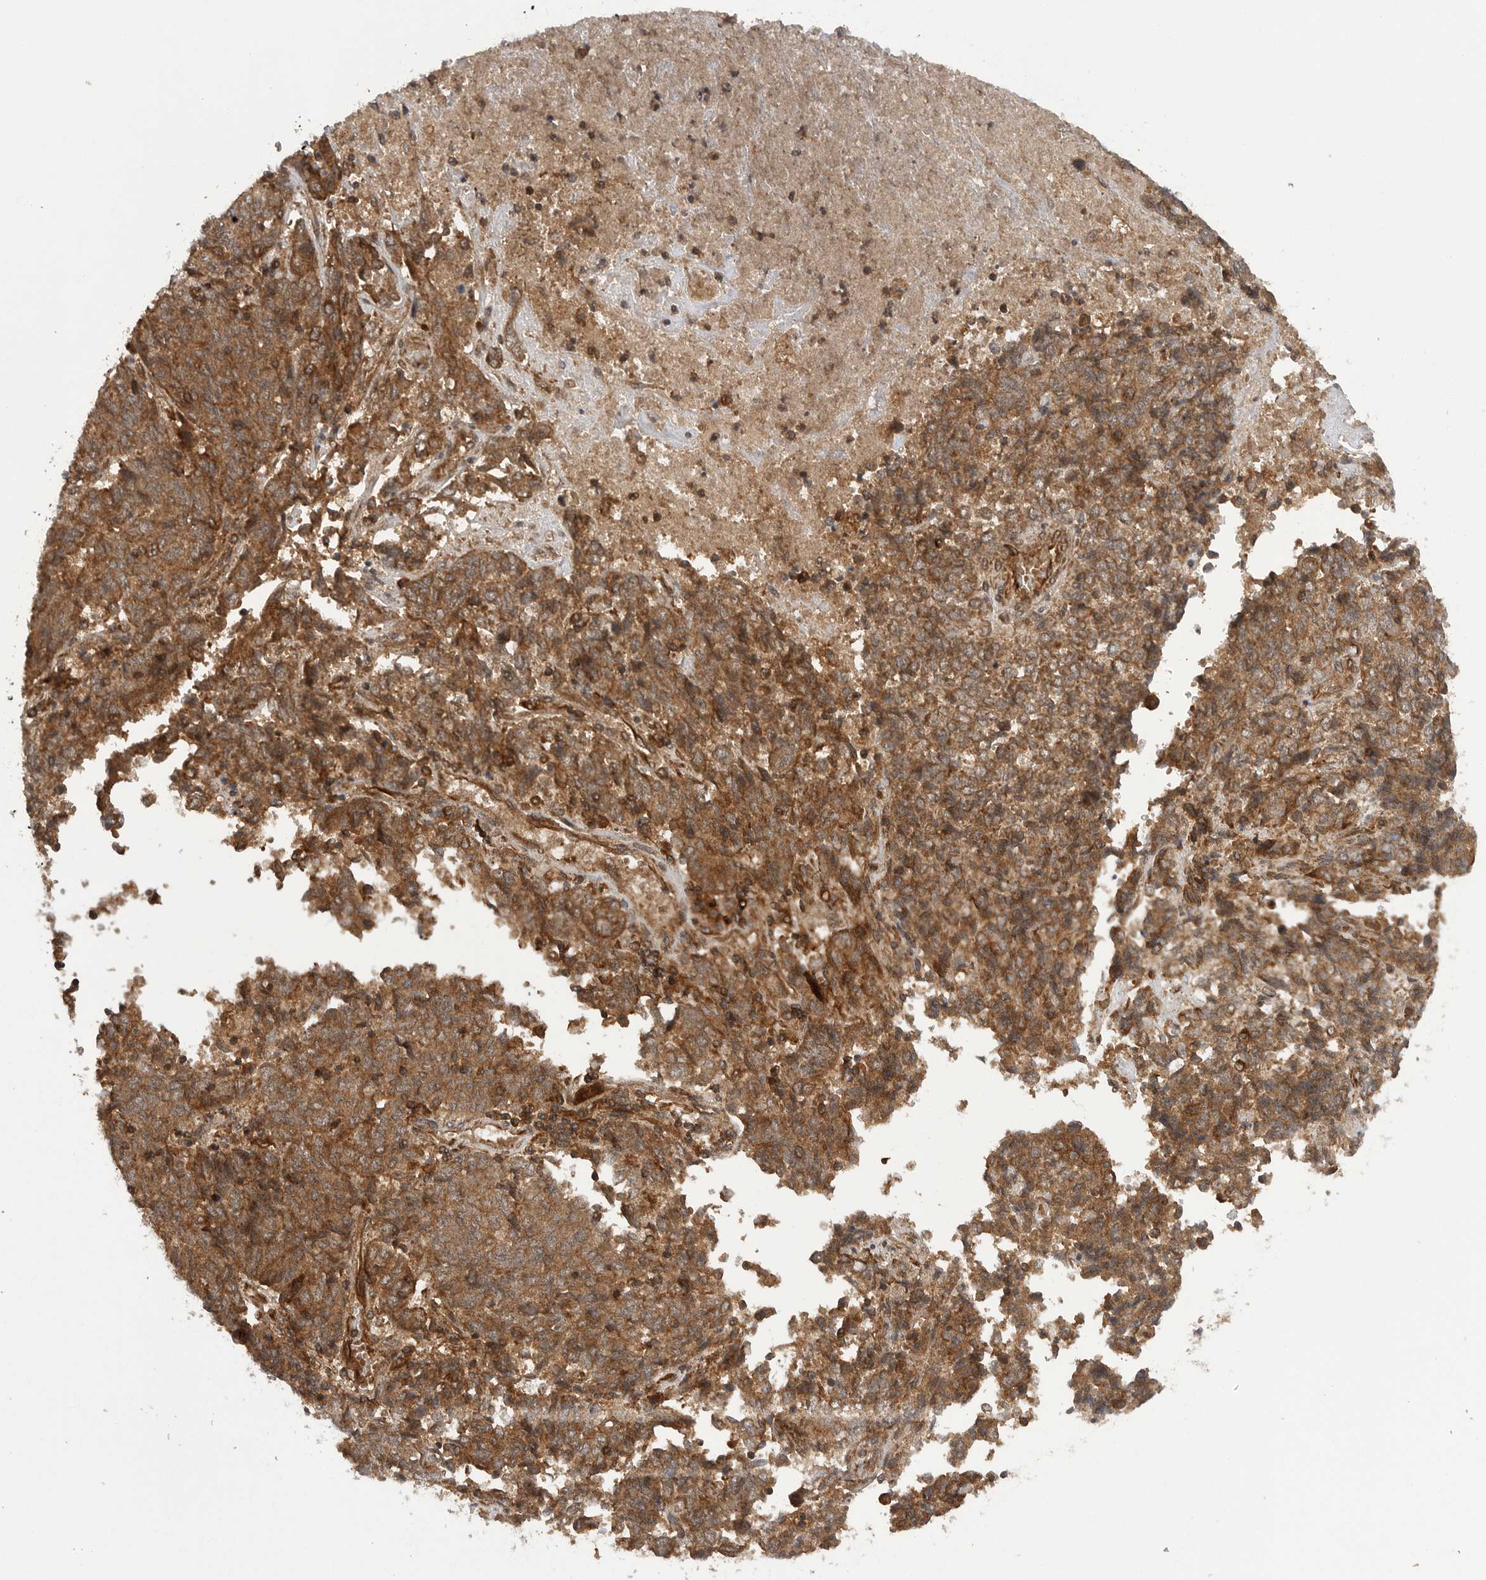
{"staining": {"intensity": "strong", "quantity": ">75%", "location": "cytoplasmic/membranous"}, "tissue": "endometrial cancer", "cell_type": "Tumor cells", "image_type": "cancer", "snomed": [{"axis": "morphology", "description": "Adenocarcinoma, NOS"}, {"axis": "topography", "description": "Endometrium"}], "caption": "Endometrial cancer stained for a protein reveals strong cytoplasmic/membranous positivity in tumor cells. (Stains: DAB in brown, nuclei in blue, Microscopy: brightfield microscopy at high magnification).", "gene": "PRDX4", "patient": {"sex": "female", "age": 80}}